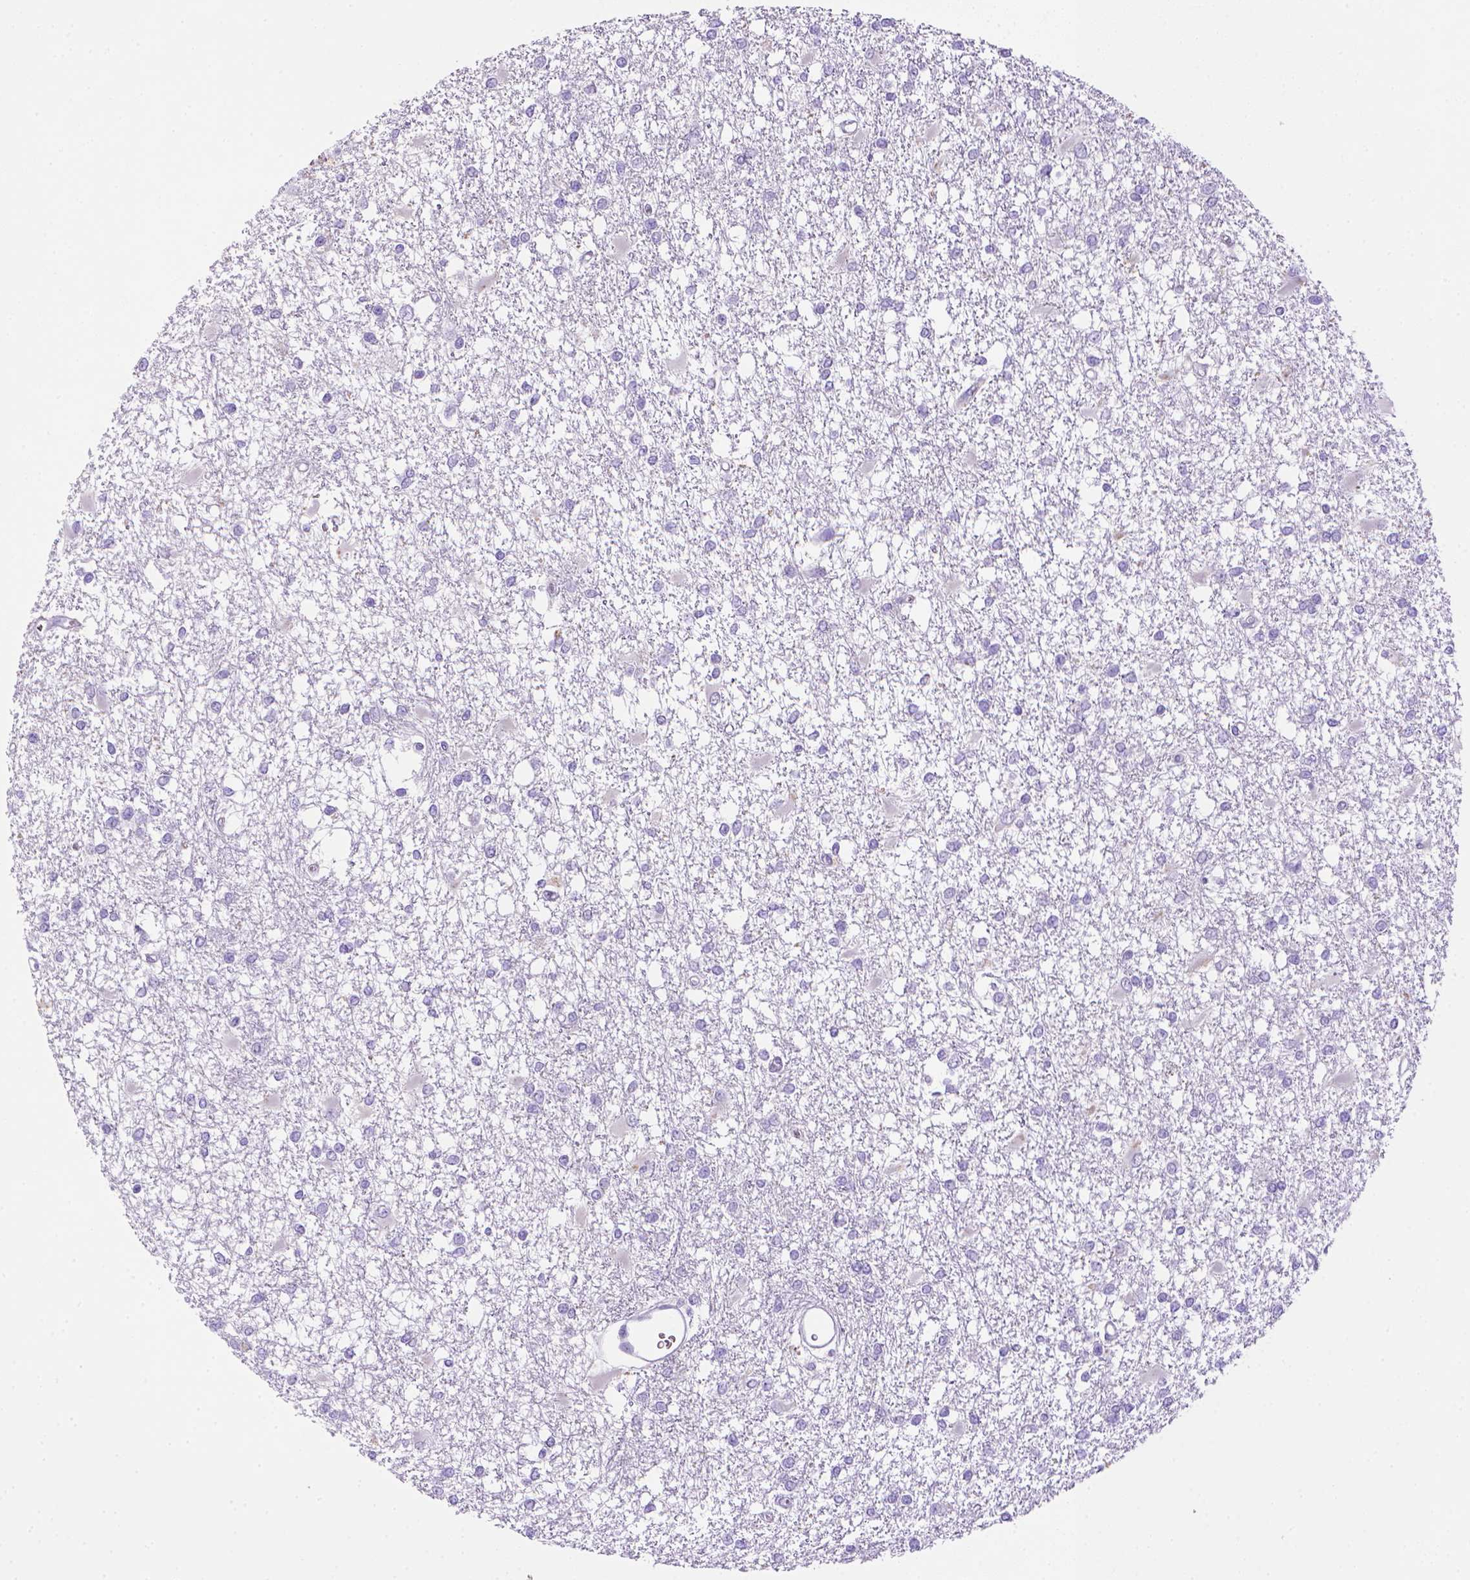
{"staining": {"intensity": "negative", "quantity": "none", "location": "none"}, "tissue": "glioma", "cell_type": "Tumor cells", "image_type": "cancer", "snomed": [{"axis": "morphology", "description": "Glioma, malignant, High grade"}, {"axis": "topography", "description": "Cerebral cortex"}], "caption": "This image is of glioma stained with immunohistochemistry (IHC) to label a protein in brown with the nuclei are counter-stained blue. There is no staining in tumor cells.", "gene": "BAAT", "patient": {"sex": "male", "age": 79}}